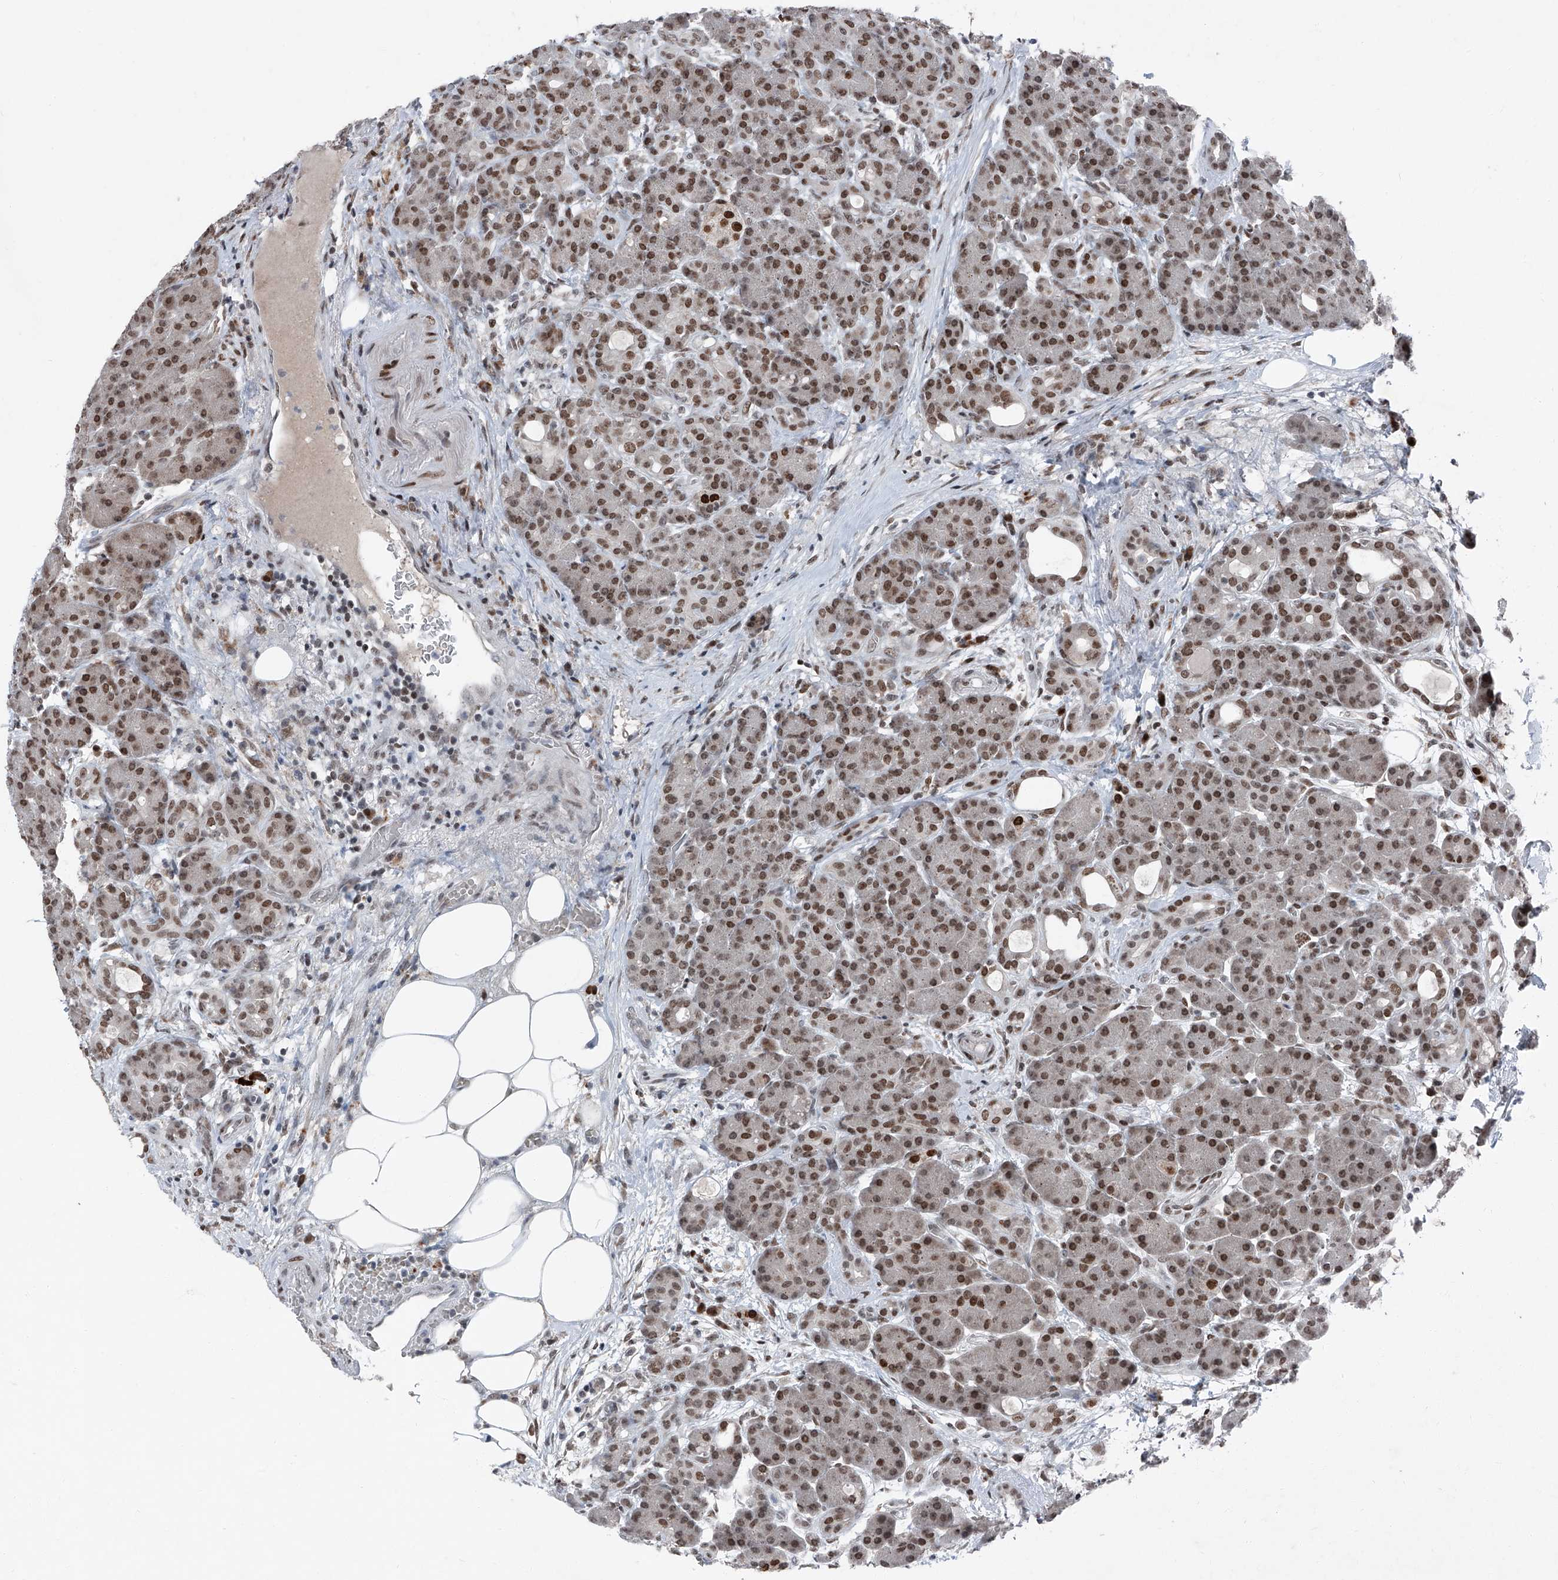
{"staining": {"intensity": "moderate", "quantity": ">75%", "location": "cytoplasmic/membranous,nuclear"}, "tissue": "pancreas", "cell_type": "Exocrine glandular cells", "image_type": "normal", "snomed": [{"axis": "morphology", "description": "Normal tissue, NOS"}, {"axis": "topography", "description": "Pancreas"}], "caption": "Immunohistochemical staining of normal human pancreas reveals moderate cytoplasmic/membranous,nuclear protein expression in approximately >75% of exocrine glandular cells.", "gene": "BMI1", "patient": {"sex": "male", "age": 63}}